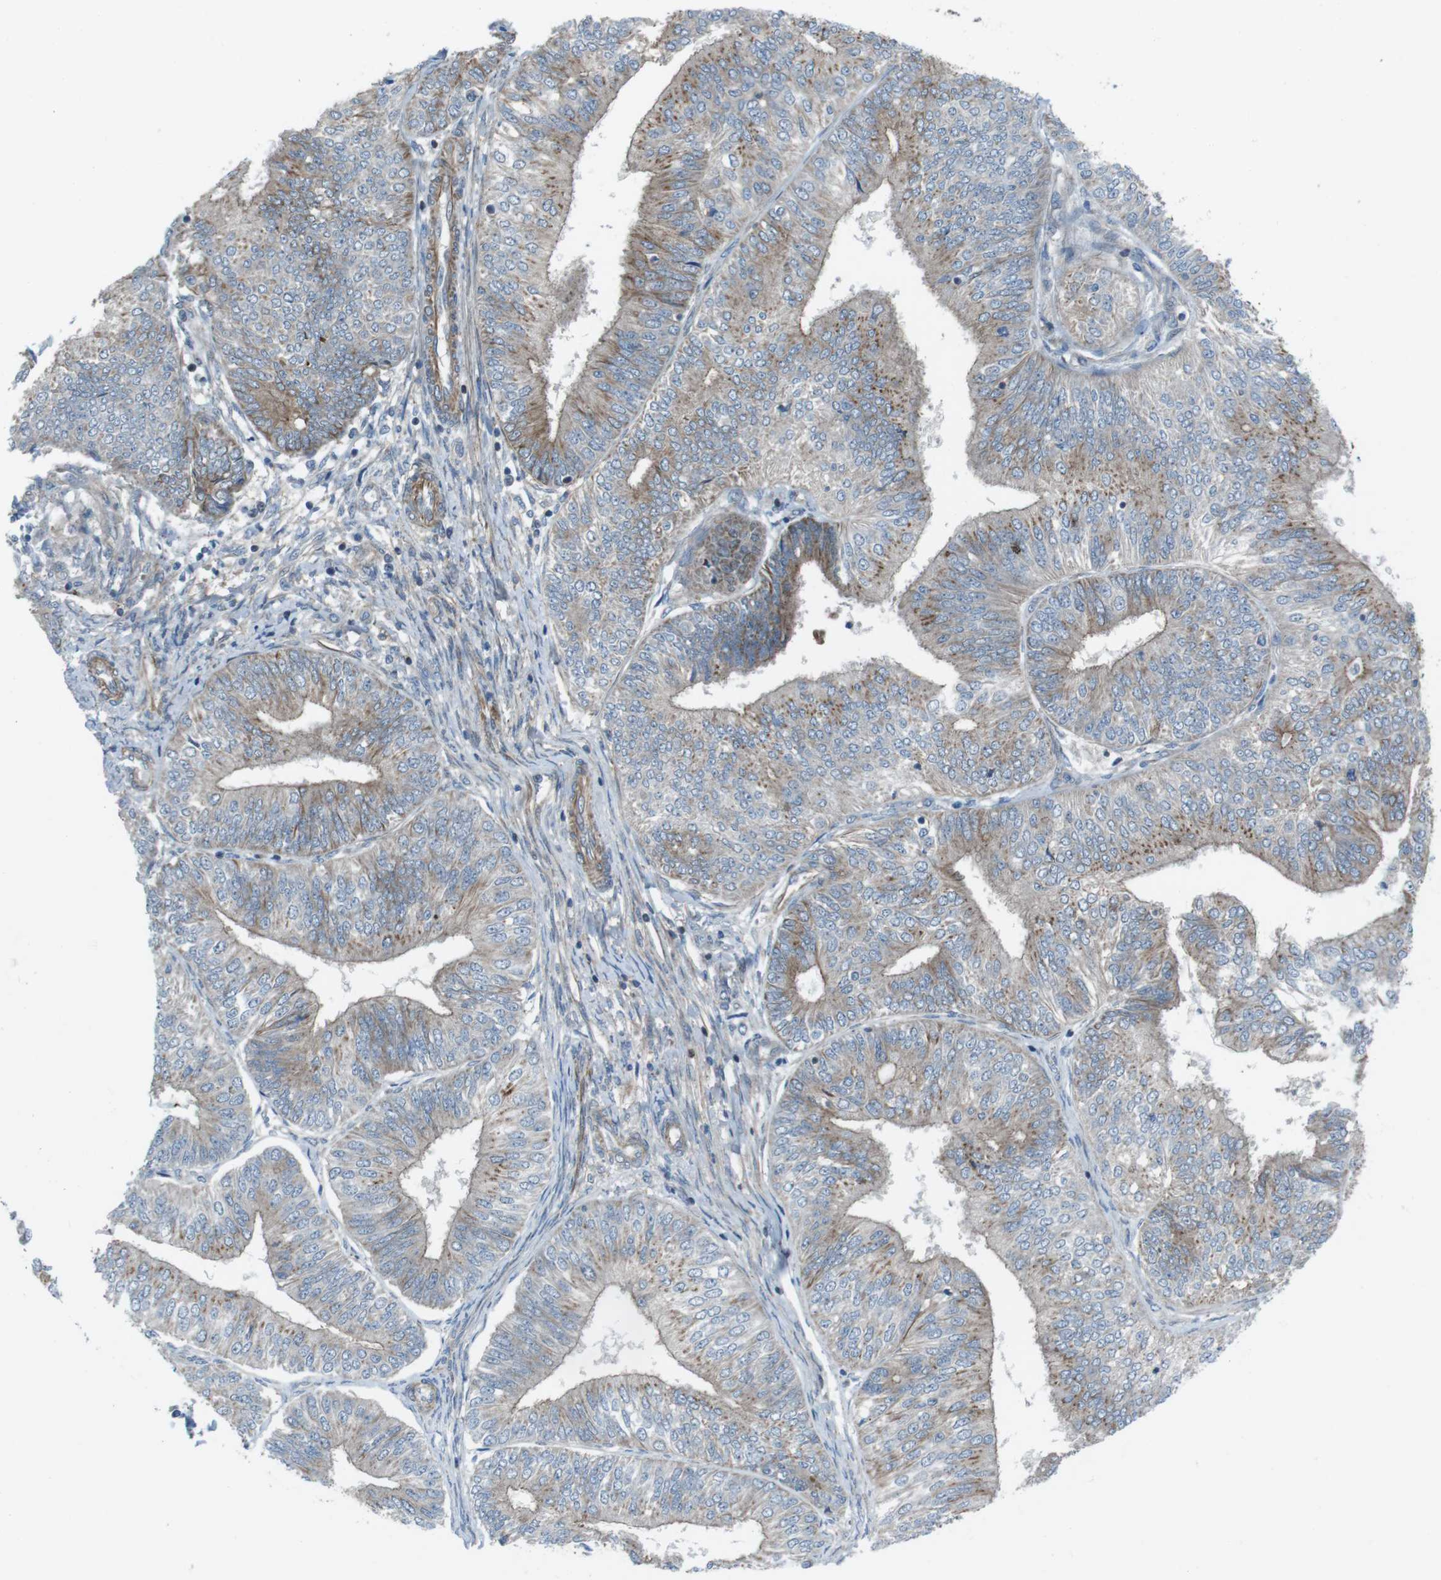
{"staining": {"intensity": "moderate", "quantity": "25%-75%", "location": "cytoplasmic/membranous"}, "tissue": "endometrial cancer", "cell_type": "Tumor cells", "image_type": "cancer", "snomed": [{"axis": "morphology", "description": "Adenocarcinoma, NOS"}, {"axis": "topography", "description": "Endometrium"}], "caption": "A brown stain highlights moderate cytoplasmic/membranous positivity of a protein in adenocarcinoma (endometrial) tumor cells. Nuclei are stained in blue.", "gene": "FAM174B", "patient": {"sex": "female", "age": 58}}